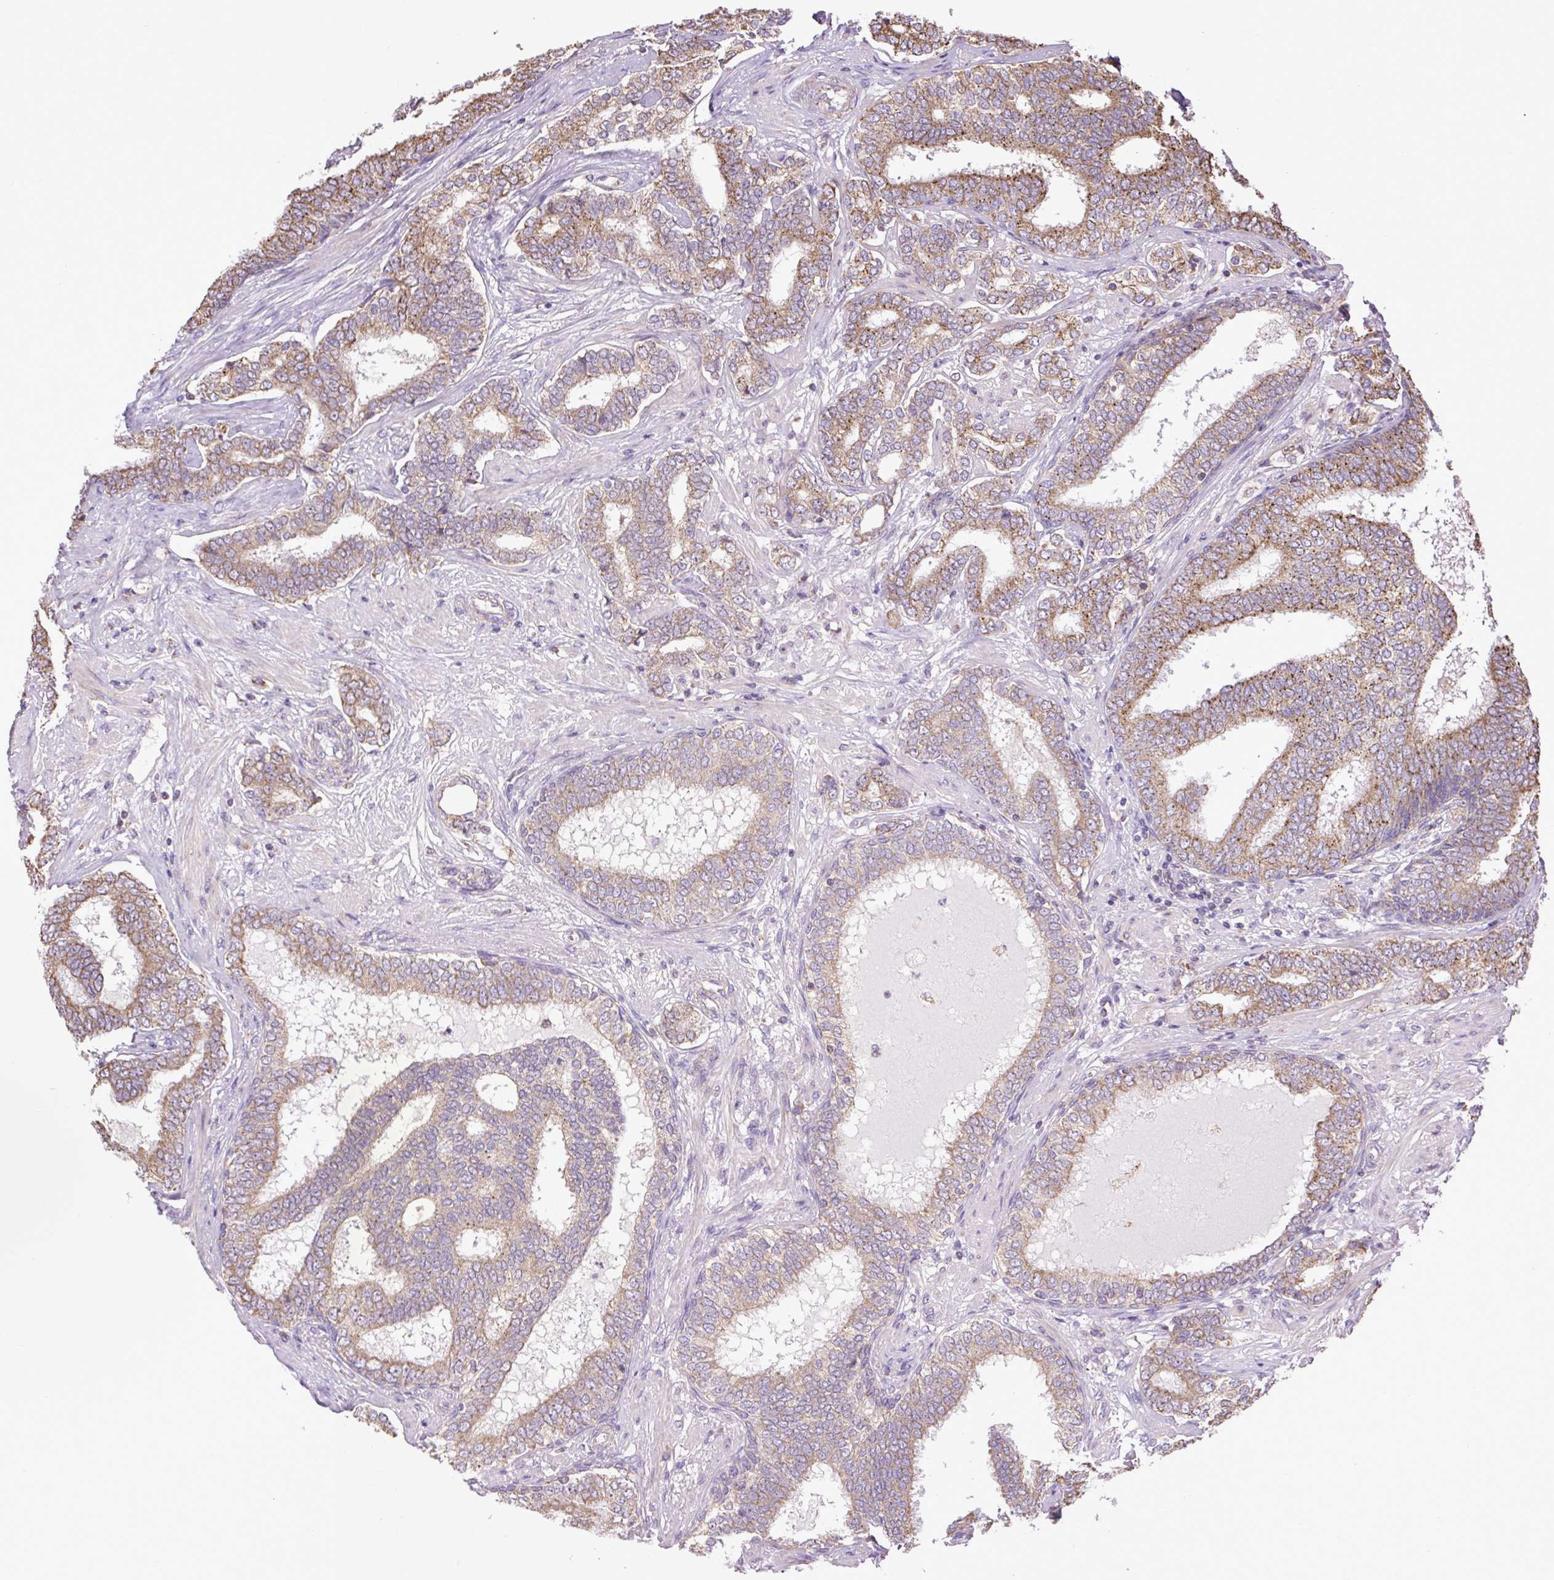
{"staining": {"intensity": "moderate", "quantity": ">75%", "location": "cytoplasmic/membranous"}, "tissue": "prostate cancer", "cell_type": "Tumor cells", "image_type": "cancer", "snomed": [{"axis": "morphology", "description": "Adenocarcinoma, High grade"}, {"axis": "topography", "description": "Prostate"}], "caption": "High-grade adenocarcinoma (prostate) tissue reveals moderate cytoplasmic/membranous positivity in about >75% of tumor cells, visualized by immunohistochemistry.", "gene": "PLCG1", "patient": {"sex": "male", "age": 72}}